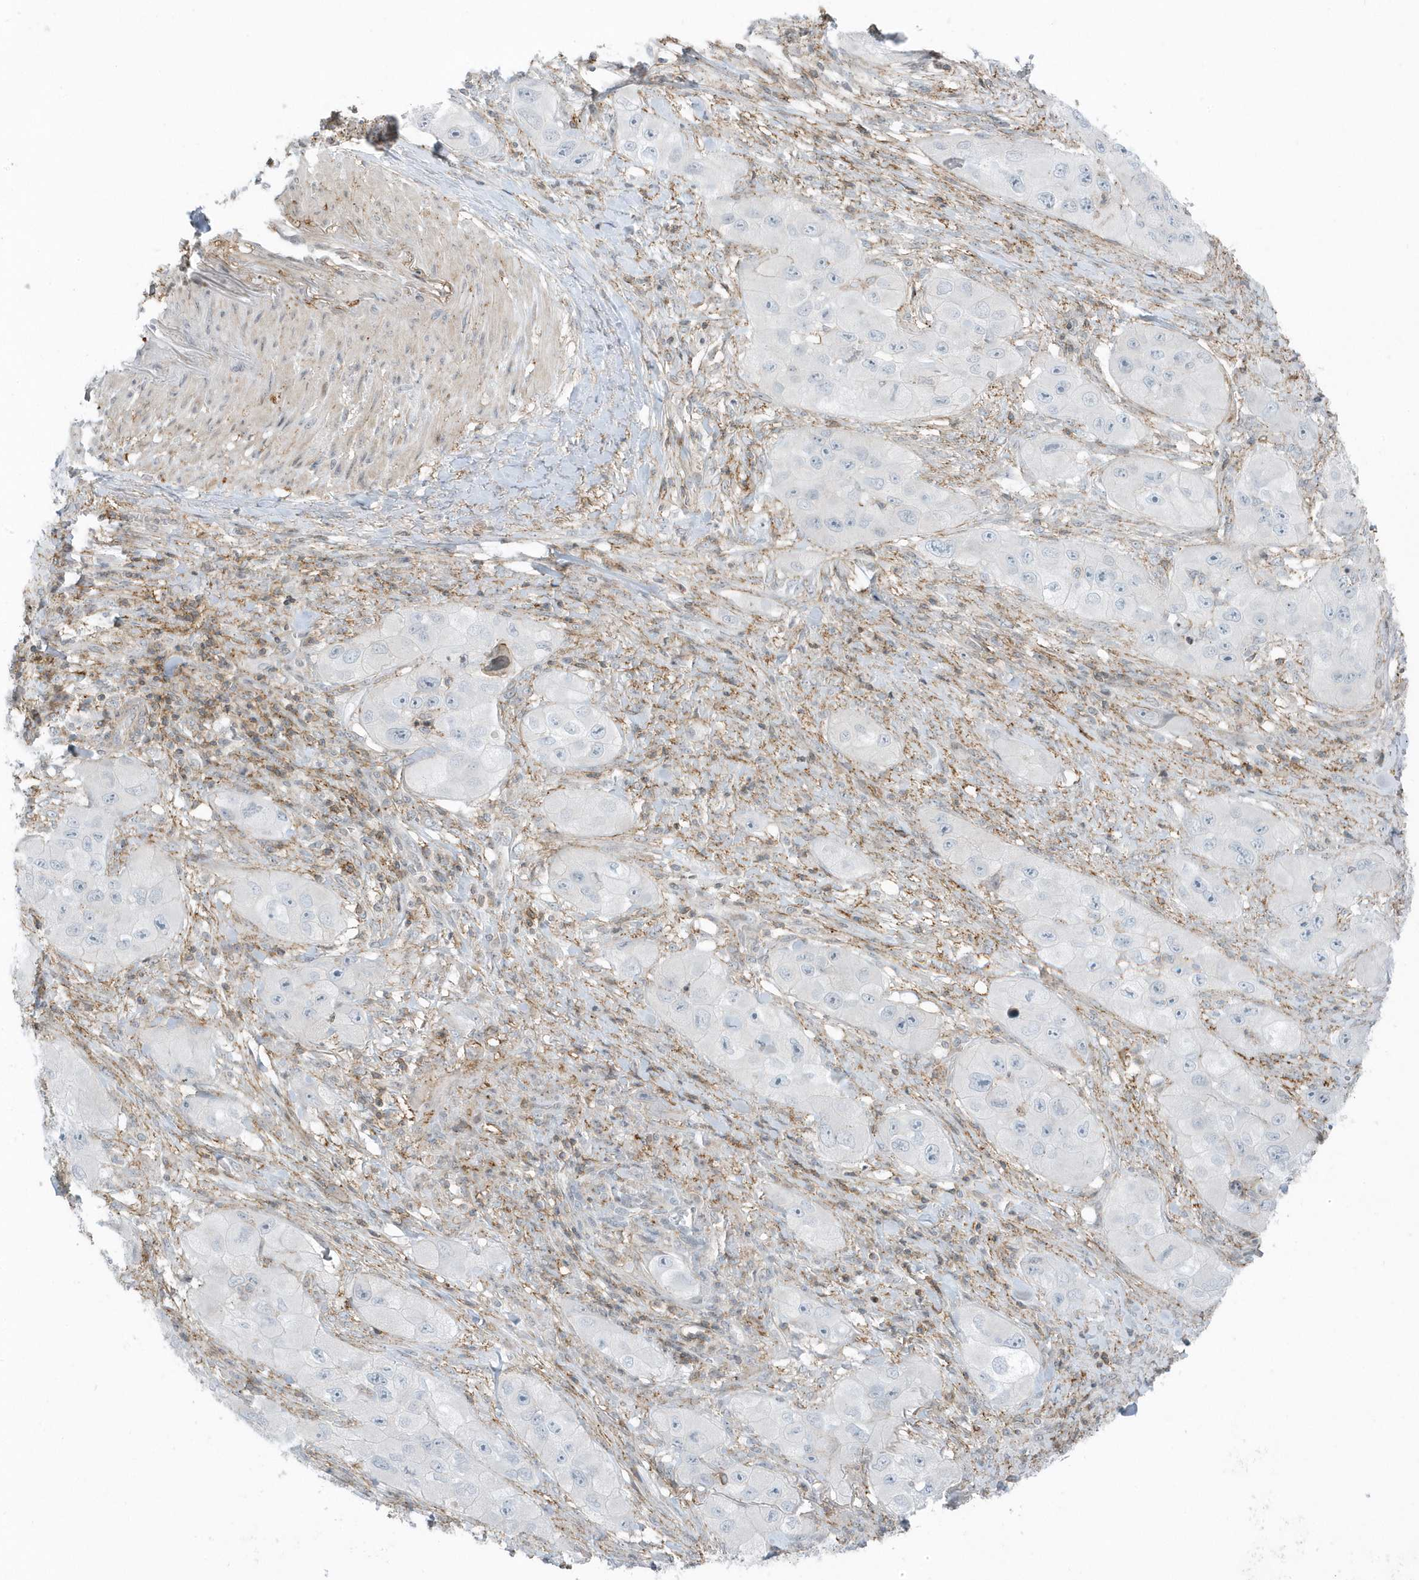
{"staining": {"intensity": "negative", "quantity": "none", "location": "none"}, "tissue": "skin cancer", "cell_type": "Tumor cells", "image_type": "cancer", "snomed": [{"axis": "morphology", "description": "Squamous cell carcinoma, NOS"}, {"axis": "topography", "description": "Skin"}, {"axis": "topography", "description": "Subcutis"}], "caption": "A histopathology image of human skin cancer (squamous cell carcinoma) is negative for staining in tumor cells.", "gene": "CACNB2", "patient": {"sex": "male", "age": 73}}